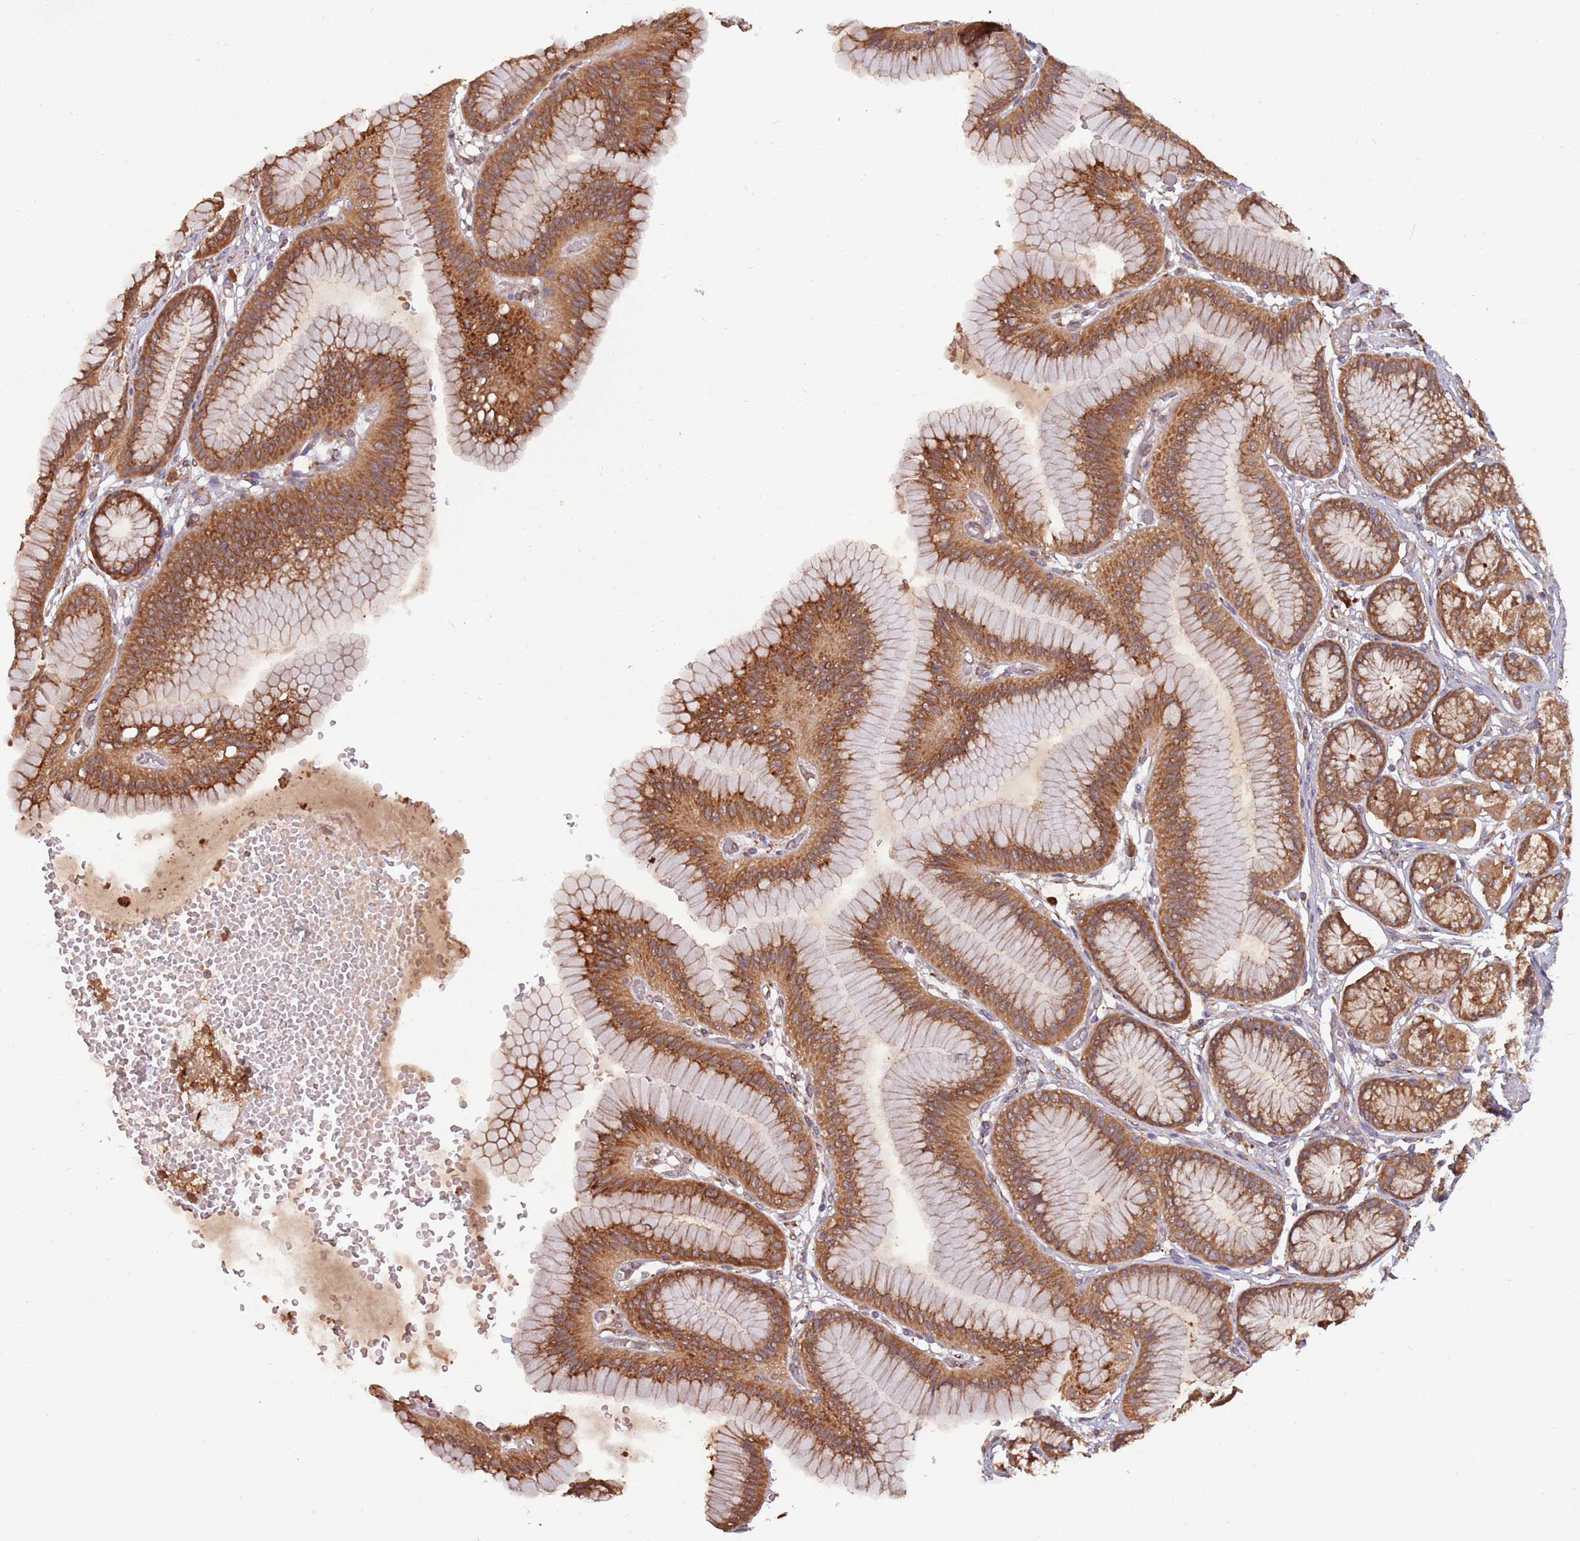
{"staining": {"intensity": "strong", "quantity": ">75%", "location": "cytoplasmic/membranous"}, "tissue": "stomach", "cell_type": "Glandular cells", "image_type": "normal", "snomed": [{"axis": "morphology", "description": "Normal tissue, NOS"}, {"axis": "morphology", "description": "Adenocarcinoma, NOS"}, {"axis": "morphology", "description": "Adenocarcinoma, High grade"}, {"axis": "topography", "description": "Stomach, upper"}, {"axis": "topography", "description": "Stomach"}], "caption": "Immunohistochemical staining of benign human stomach displays strong cytoplasmic/membranous protein positivity in approximately >75% of glandular cells.", "gene": "COG4", "patient": {"sex": "female", "age": 65}}